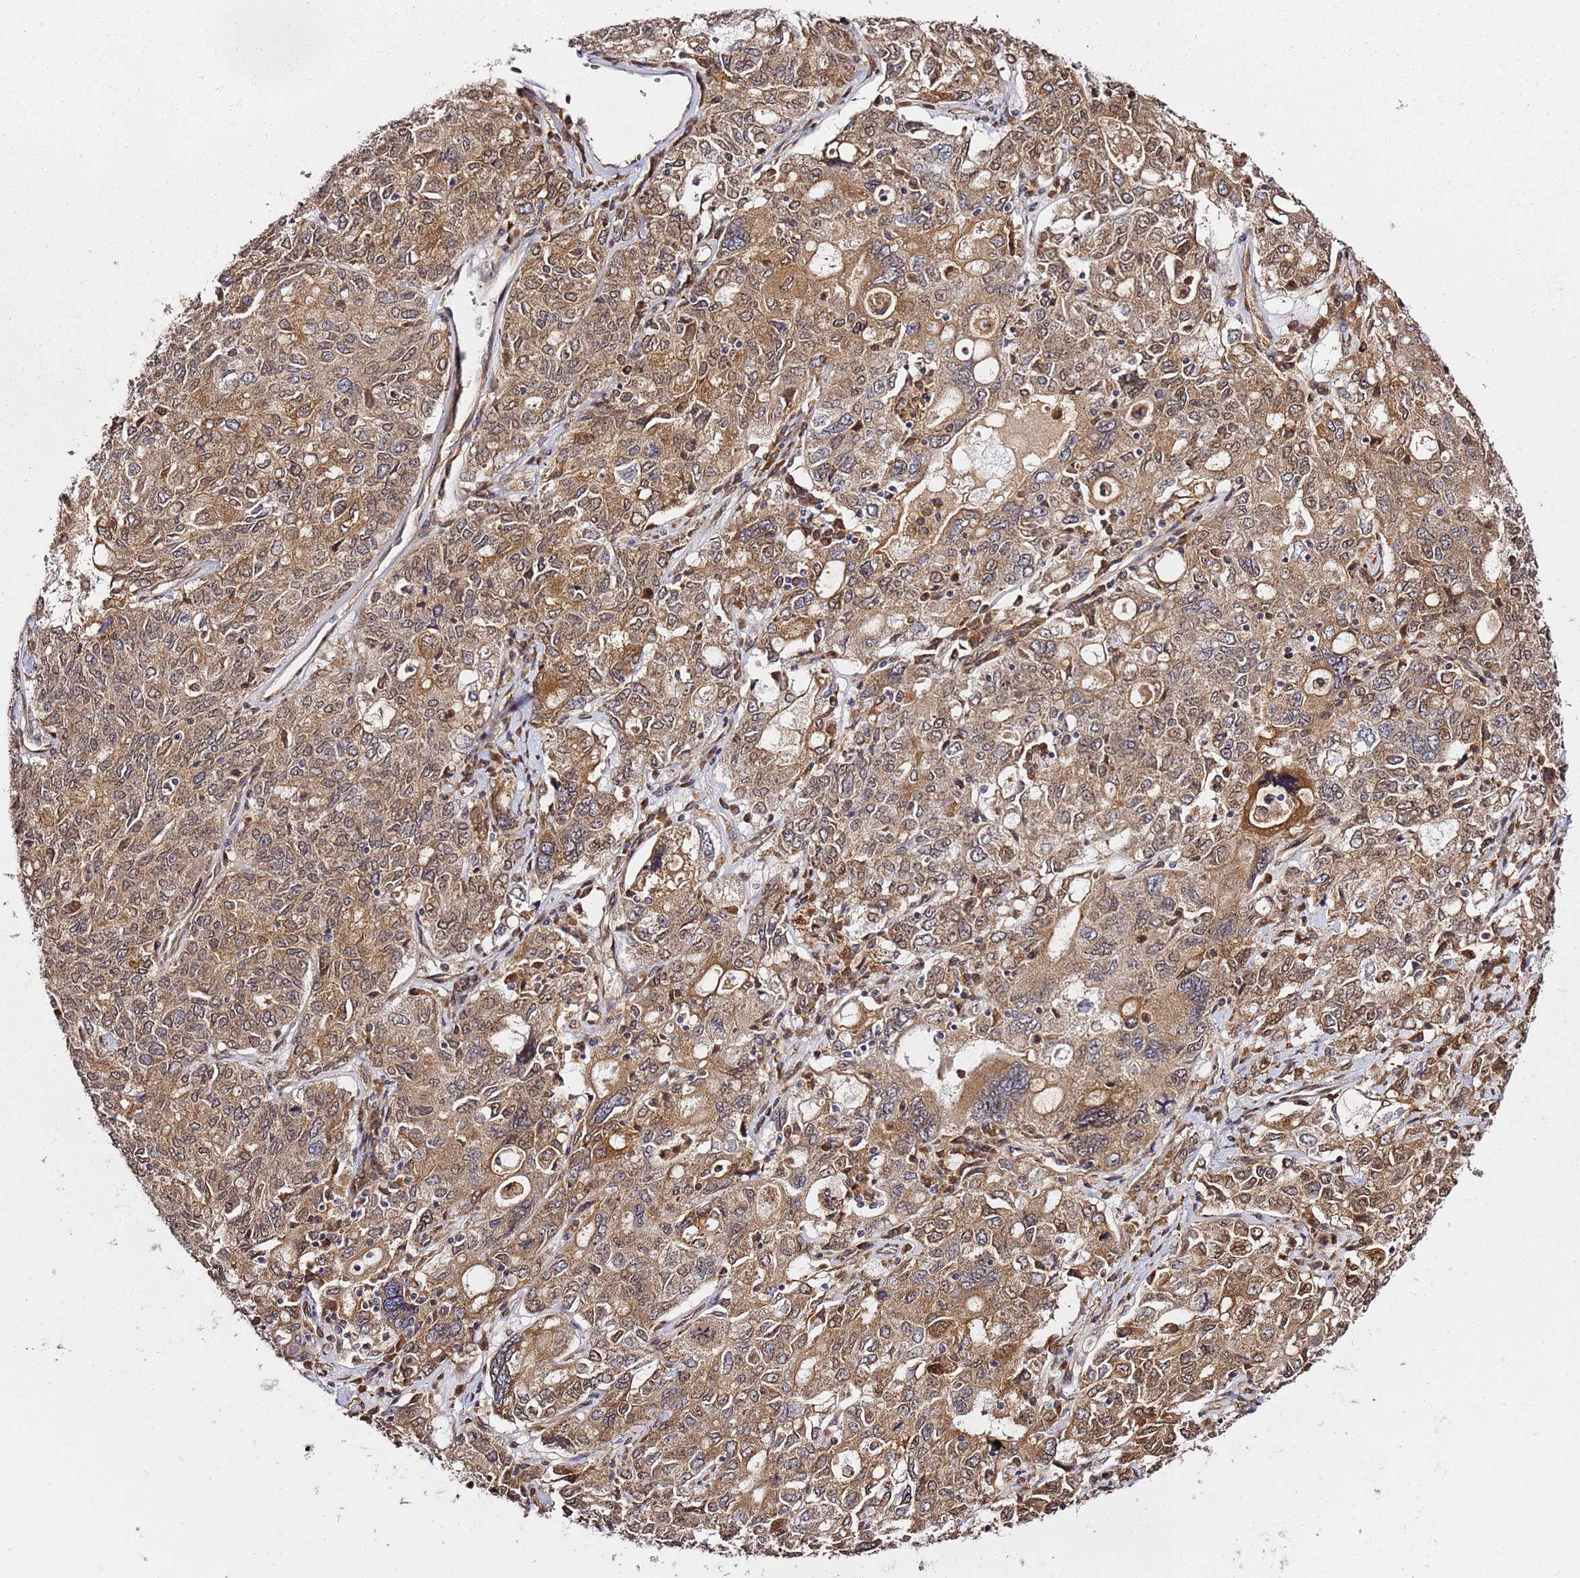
{"staining": {"intensity": "moderate", "quantity": ">75%", "location": "cytoplasmic/membranous"}, "tissue": "ovarian cancer", "cell_type": "Tumor cells", "image_type": "cancer", "snomed": [{"axis": "morphology", "description": "Carcinoma, endometroid"}, {"axis": "topography", "description": "Ovary"}], "caption": "Endometroid carcinoma (ovarian) stained with a brown dye demonstrates moderate cytoplasmic/membranous positive positivity in approximately >75% of tumor cells.", "gene": "PRKAB2", "patient": {"sex": "female", "age": 62}}